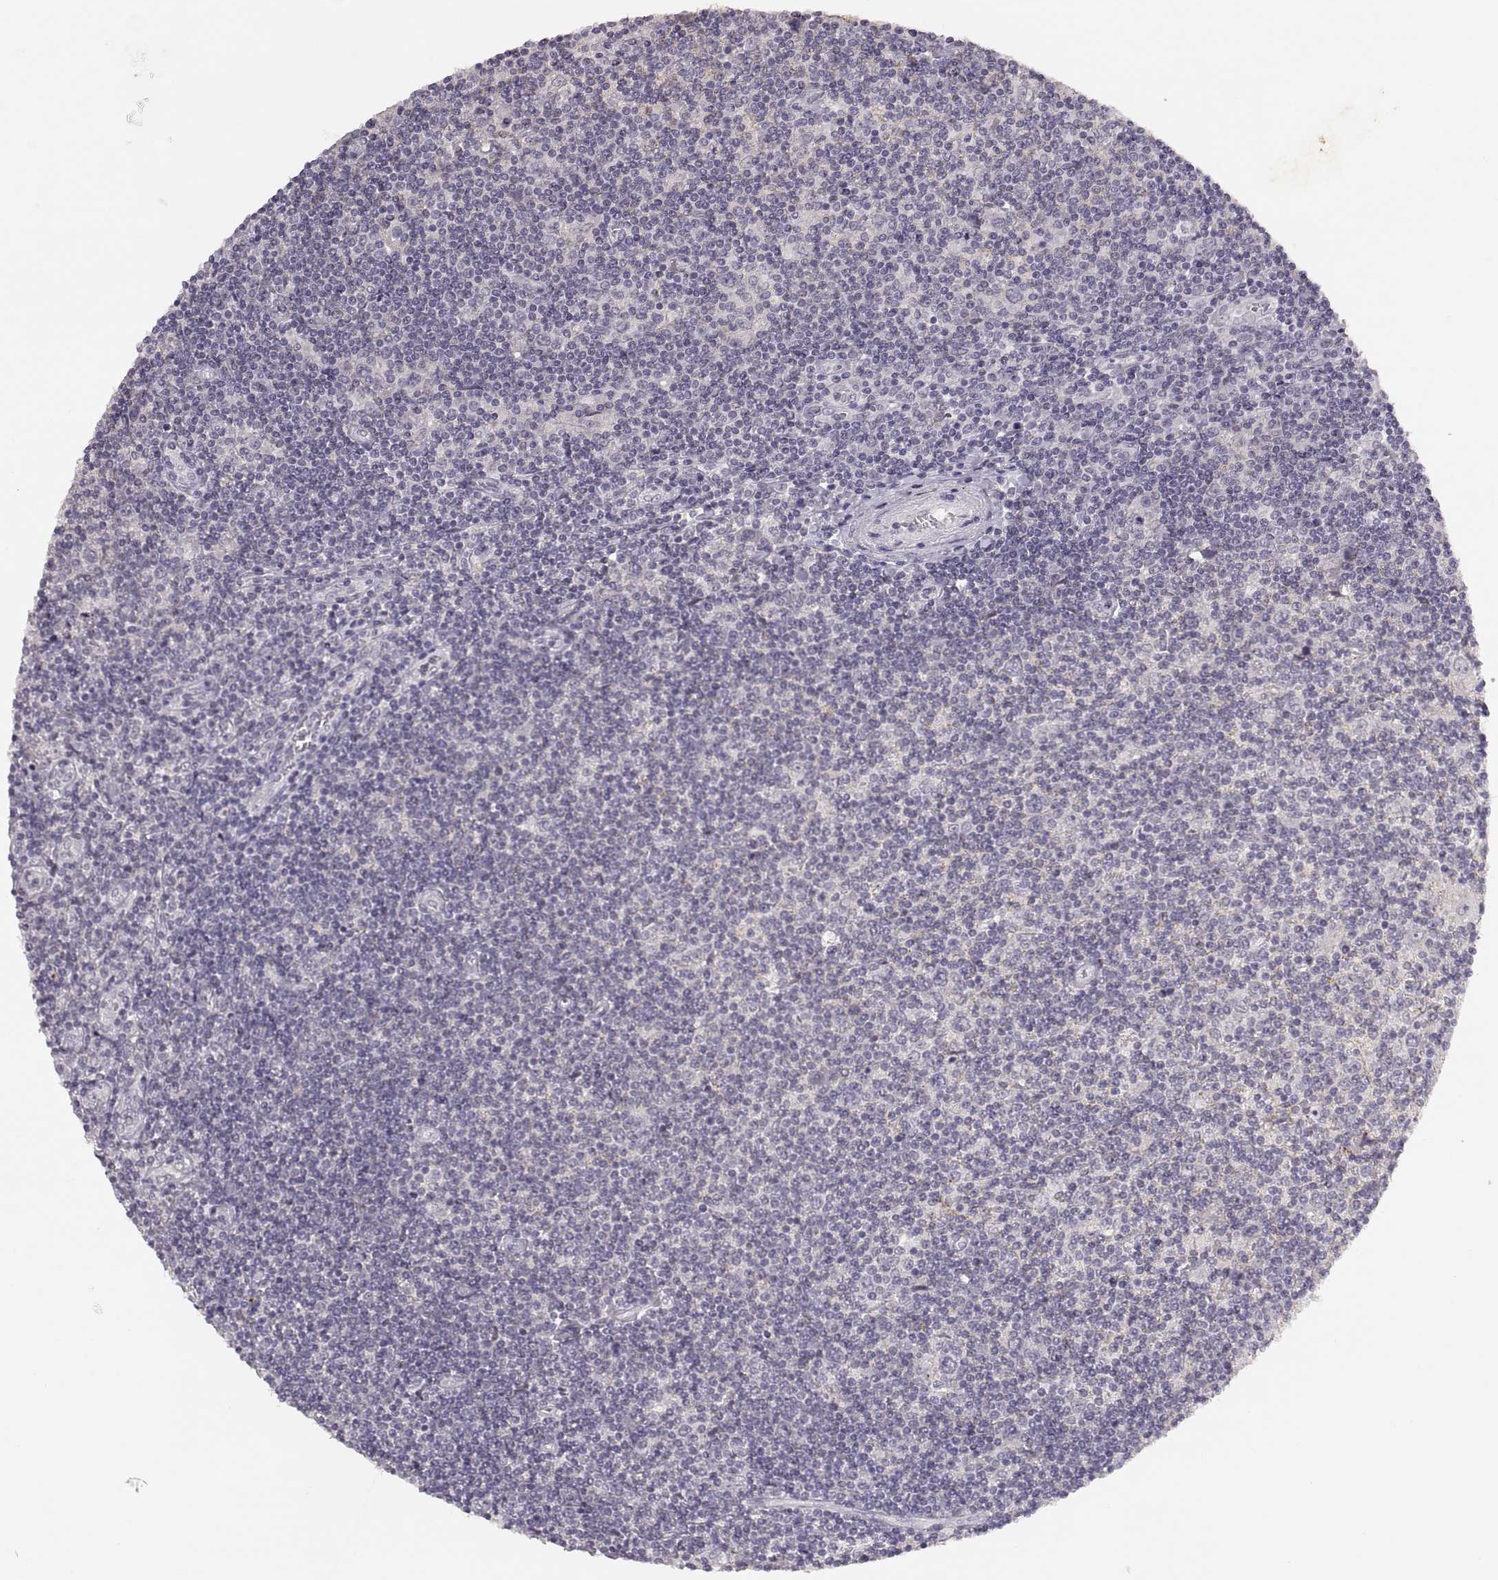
{"staining": {"intensity": "negative", "quantity": "none", "location": "none"}, "tissue": "lymphoma", "cell_type": "Tumor cells", "image_type": "cancer", "snomed": [{"axis": "morphology", "description": "Hodgkin's disease, NOS"}, {"axis": "topography", "description": "Lymph node"}], "caption": "Immunohistochemistry of human lymphoma displays no staining in tumor cells.", "gene": "CDH2", "patient": {"sex": "male", "age": 40}}